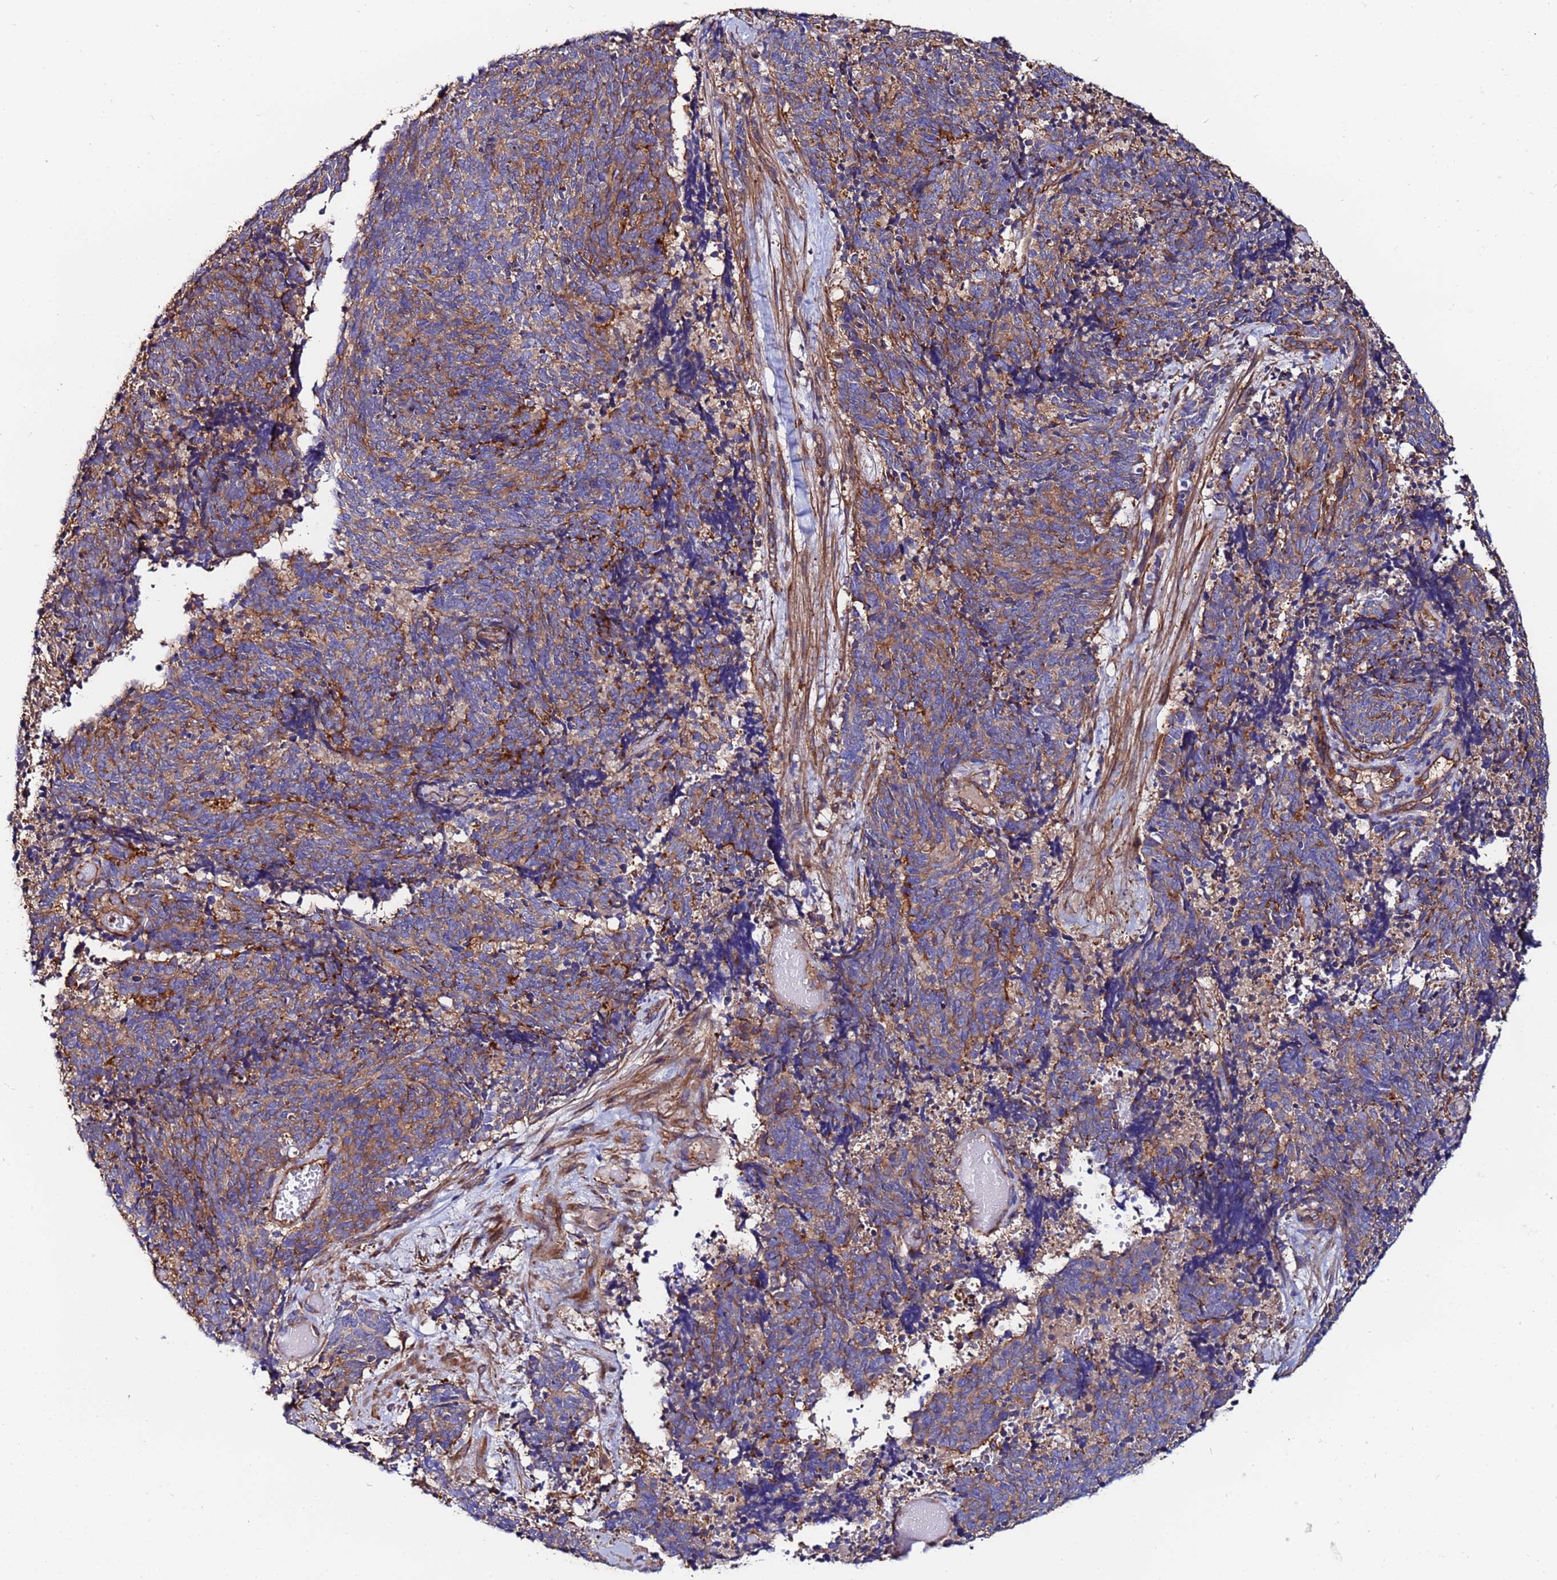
{"staining": {"intensity": "moderate", "quantity": ">75%", "location": "cytoplasmic/membranous"}, "tissue": "cervical cancer", "cell_type": "Tumor cells", "image_type": "cancer", "snomed": [{"axis": "morphology", "description": "Squamous cell carcinoma, NOS"}, {"axis": "topography", "description": "Cervix"}], "caption": "Immunohistochemistry (IHC) histopathology image of neoplastic tissue: cervical squamous cell carcinoma stained using immunohistochemistry reveals medium levels of moderate protein expression localized specifically in the cytoplasmic/membranous of tumor cells, appearing as a cytoplasmic/membranous brown color.", "gene": "POTEE", "patient": {"sex": "female", "age": 29}}